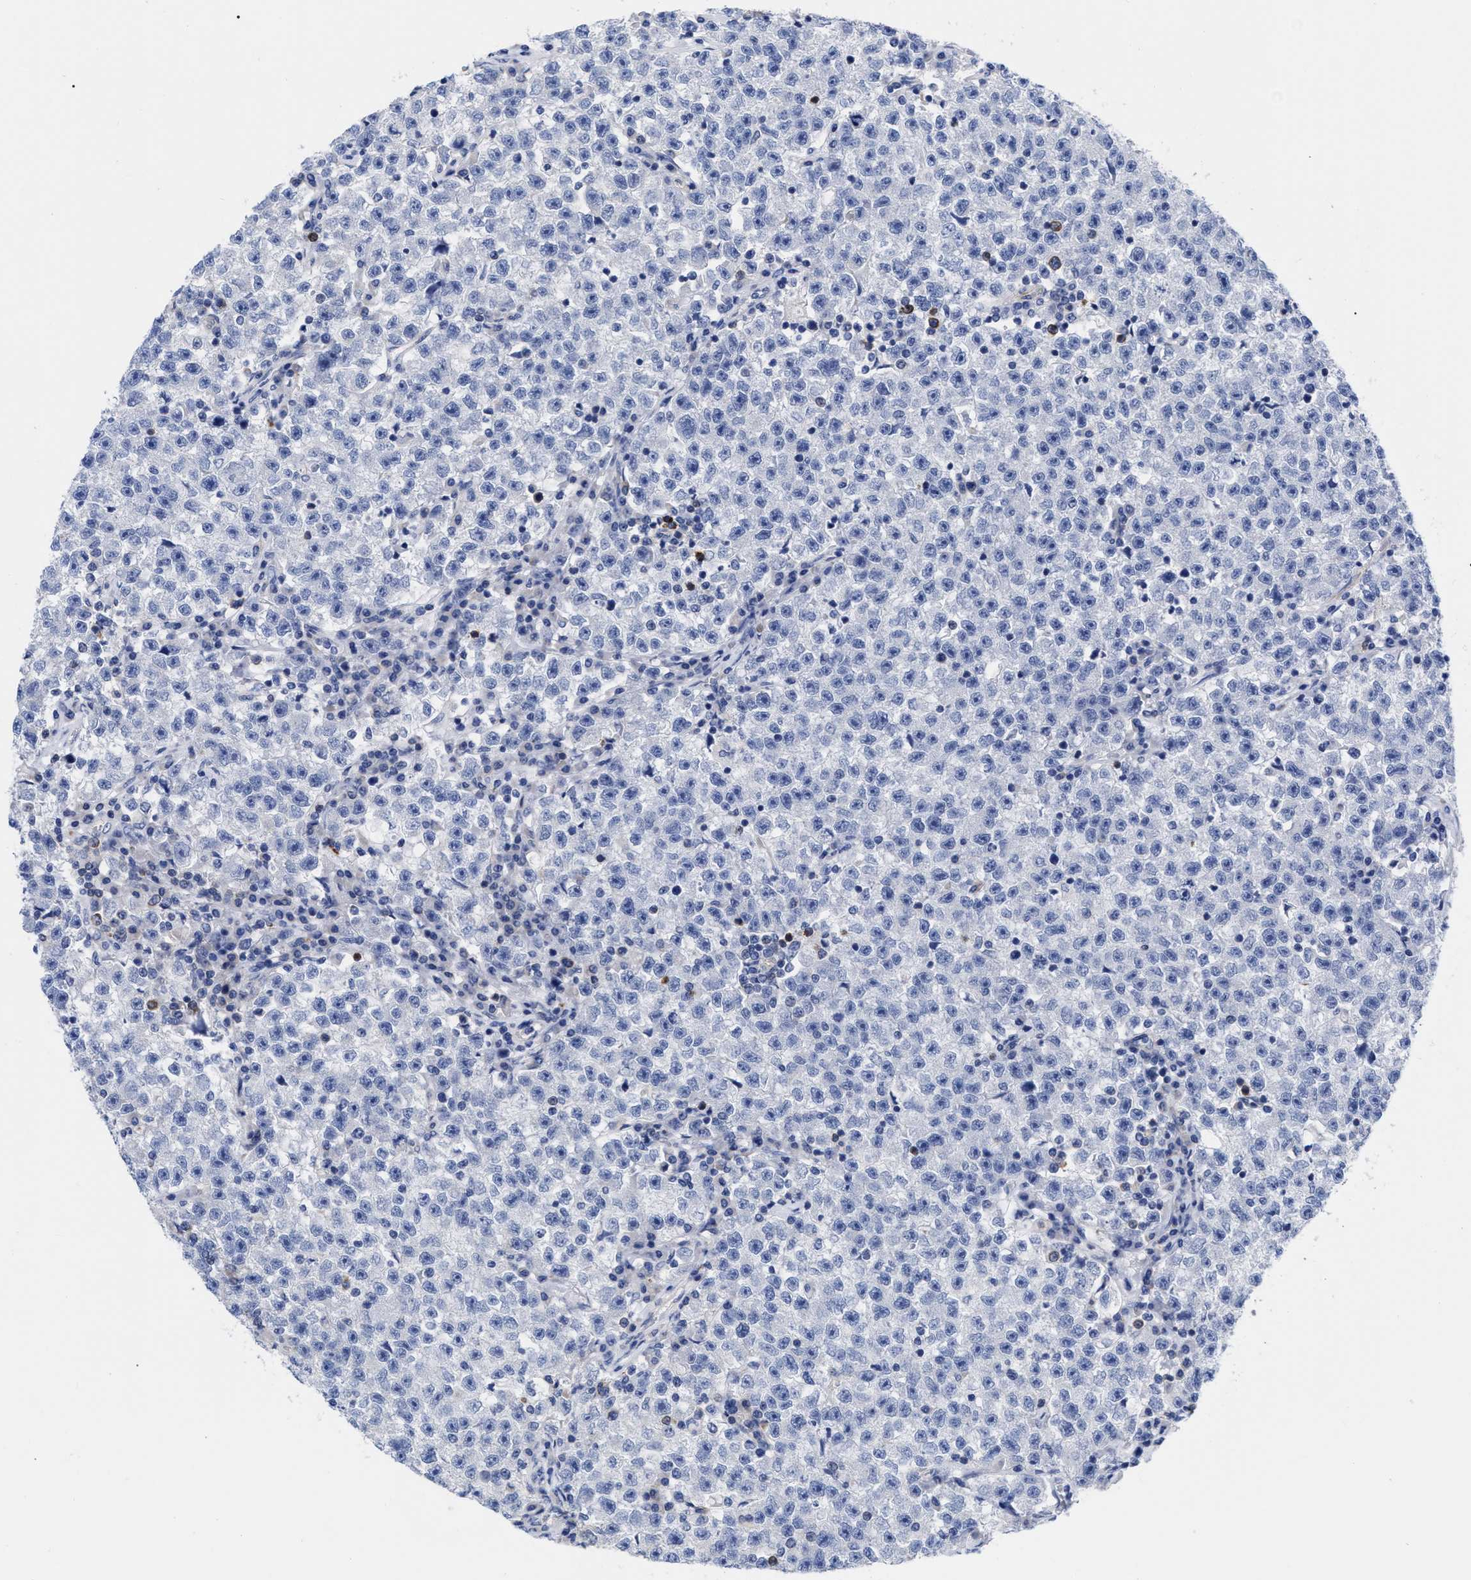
{"staining": {"intensity": "negative", "quantity": "none", "location": "none"}, "tissue": "testis cancer", "cell_type": "Tumor cells", "image_type": "cancer", "snomed": [{"axis": "morphology", "description": "Seminoma, NOS"}, {"axis": "topography", "description": "Testis"}], "caption": "The photomicrograph displays no significant expression in tumor cells of testis cancer (seminoma).", "gene": "IRAG2", "patient": {"sex": "male", "age": 22}}